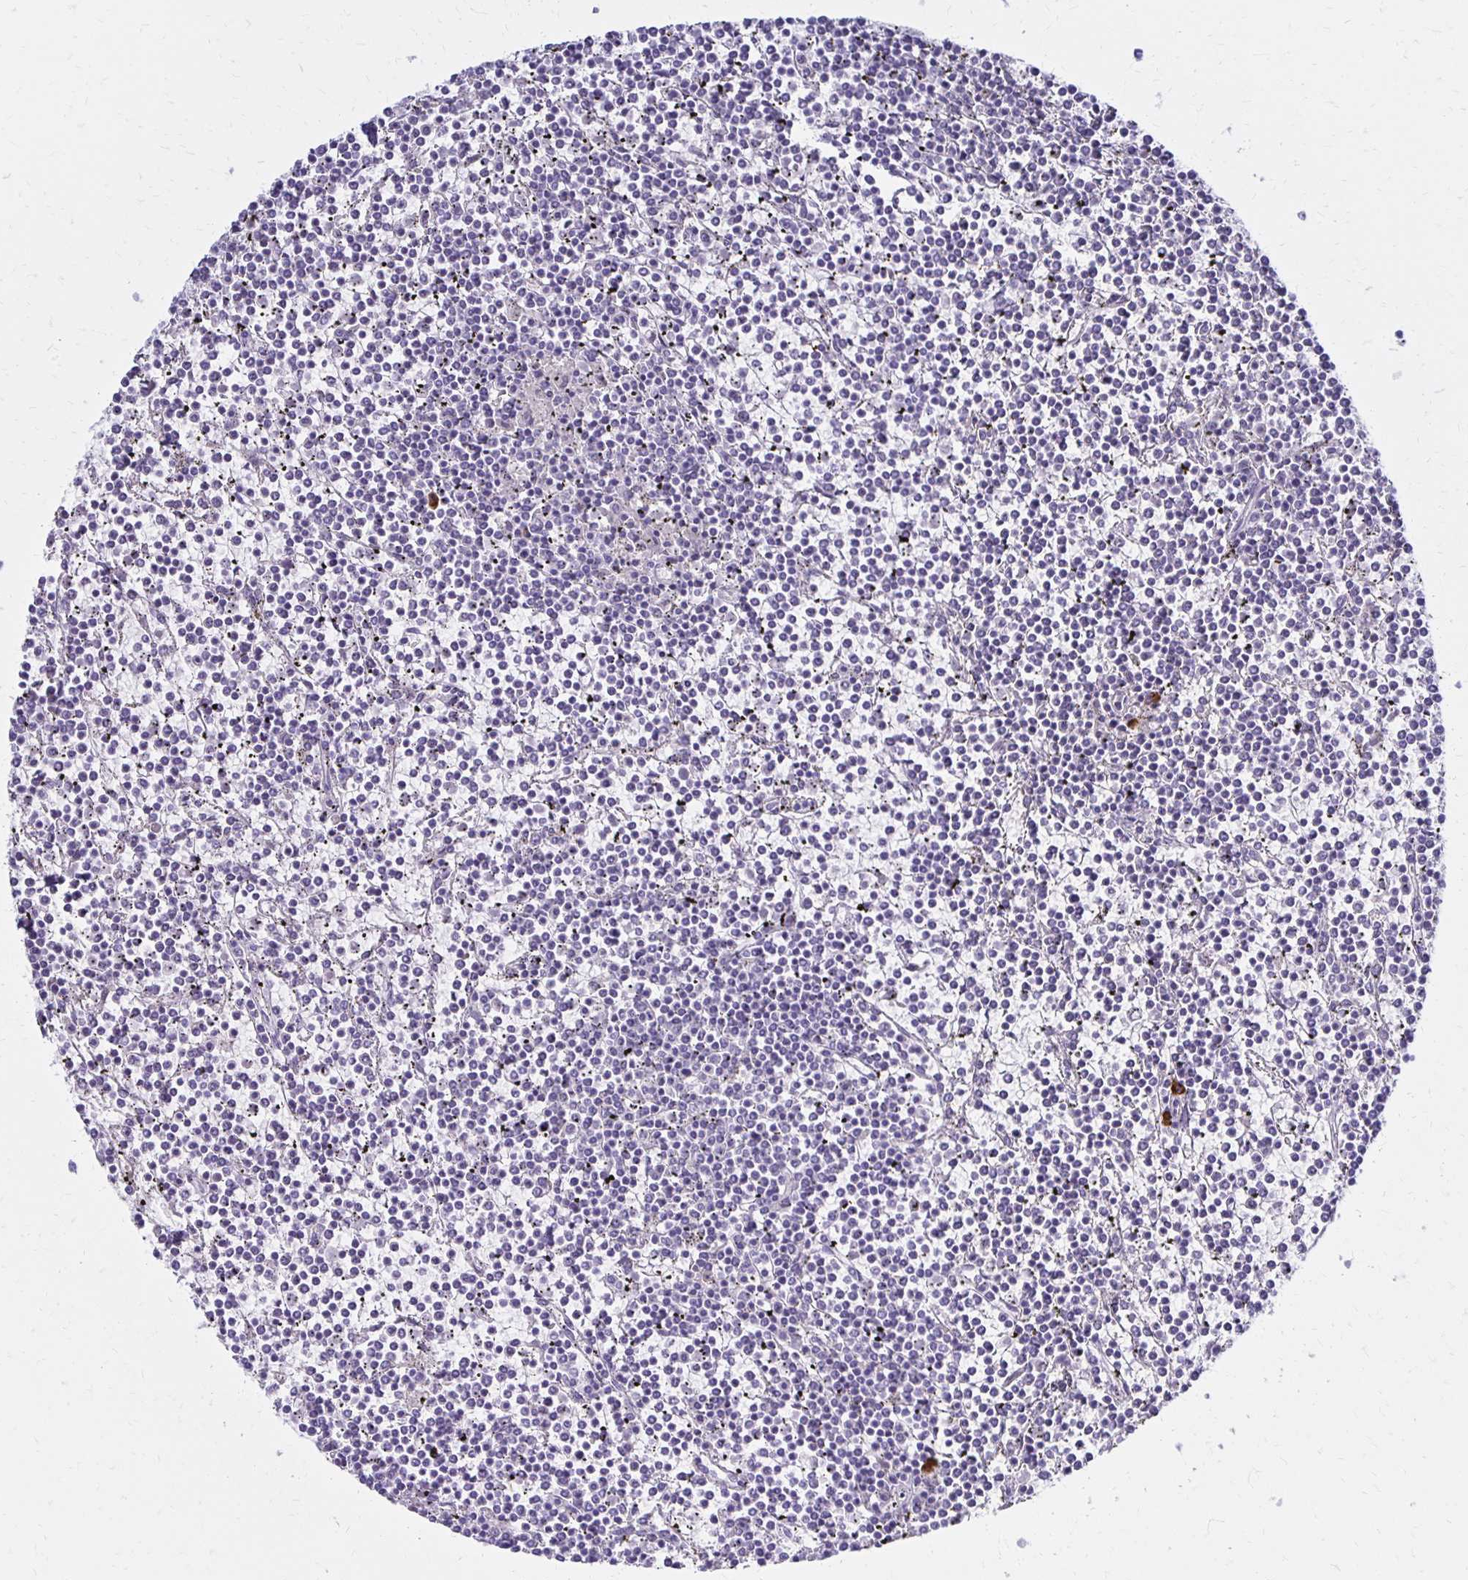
{"staining": {"intensity": "negative", "quantity": "none", "location": "none"}, "tissue": "lymphoma", "cell_type": "Tumor cells", "image_type": "cancer", "snomed": [{"axis": "morphology", "description": "Malignant lymphoma, non-Hodgkin's type, Low grade"}, {"axis": "topography", "description": "Spleen"}], "caption": "Low-grade malignant lymphoma, non-Hodgkin's type stained for a protein using immunohistochemistry (IHC) reveals no expression tumor cells.", "gene": "FNTB", "patient": {"sex": "female", "age": 19}}